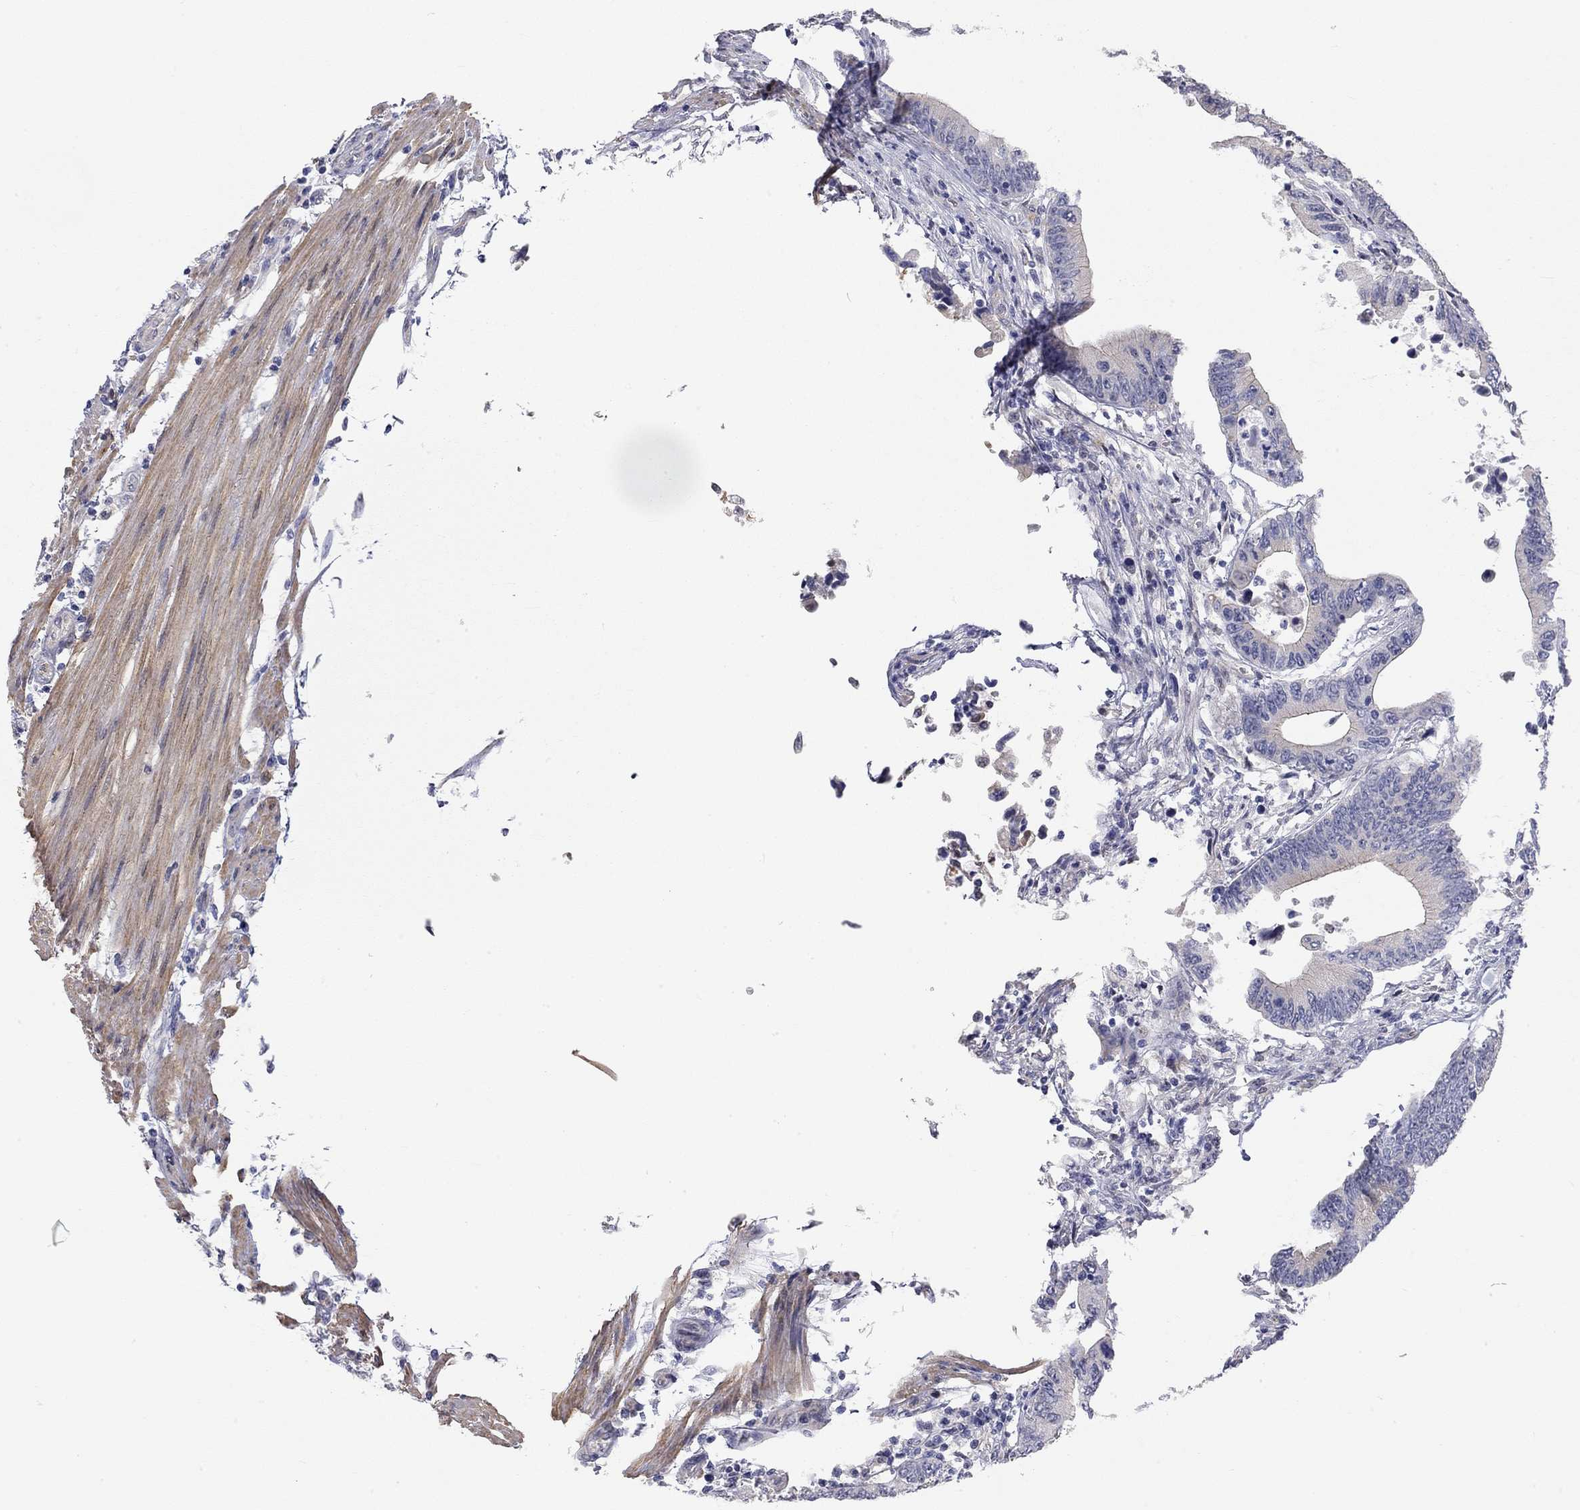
{"staining": {"intensity": "negative", "quantity": "none", "location": "none"}, "tissue": "colorectal cancer", "cell_type": "Tumor cells", "image_type": "cancer", "snomed": [{"axis": "morphology", "description": "Adenocarcinoma, NOS"}, {"axis": "topography", "description": "Colon"}], "caption": "Immunohistochemistry (IHC) photomicrograph of colorectal cancer (adenocarcinoma) stained for a protein (brown), which exhibits no expression in tumor cells.", "gene": "PAPSS2", "patient": {"sex": "female", "age": 90}}